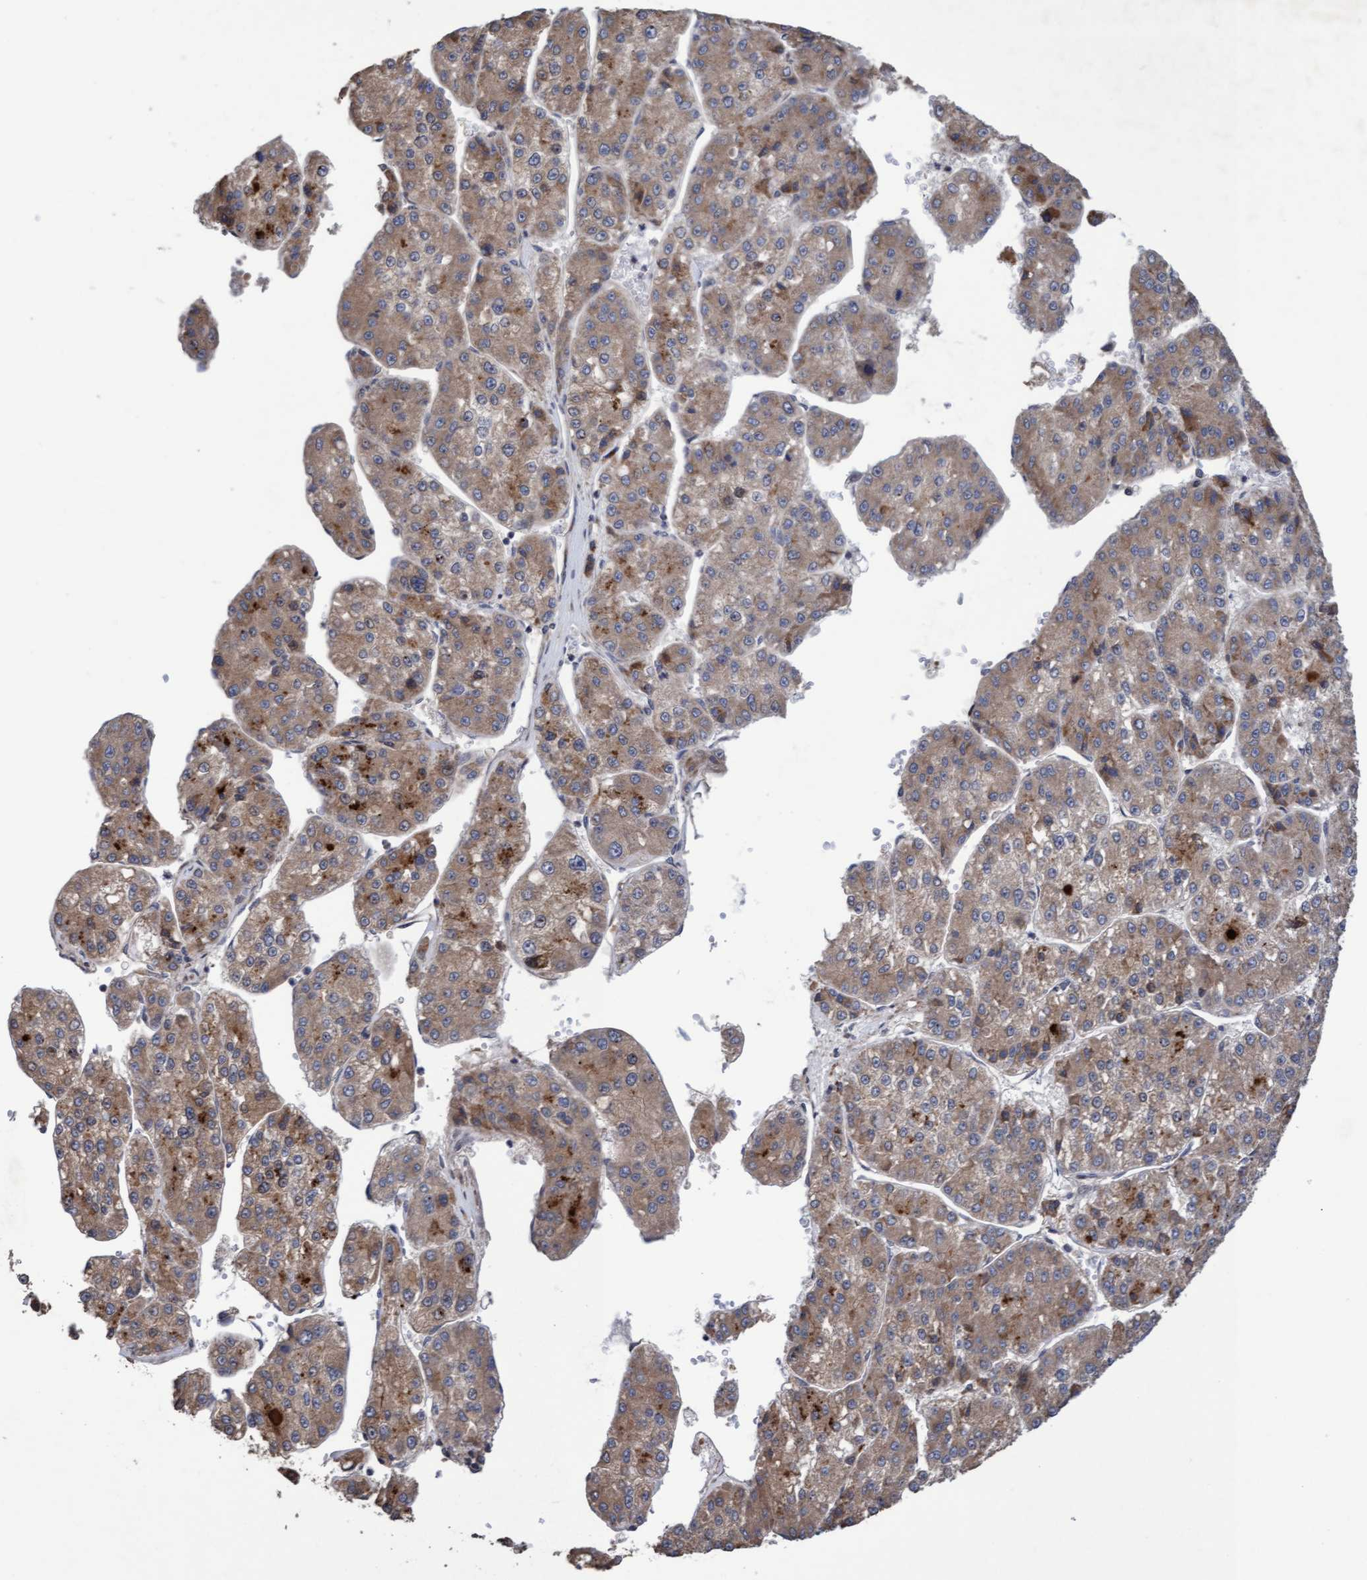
{"staining": {"intensity": "moderate", "quantity": ">75%", "location": "cytoplasmic/membranous"}, "tissue": "liver cancer", "cell_type": "Tumor cells", "image_type": "cancer", "snomed": [{"axis": "morphology", "description": "Carcinoma, Hepatocellular, NOS"}, {"axis": "topography", "description": "Liver"}], "caption": "Immunohistochemical staining of hepatocellular carcinoma (liver) shows medium levels of moderate cytoplasmic/membranous protein expression in about >75% of tumor cells.", "gene": "ELP5", "patient": {"sex": "female", "age": 73}}